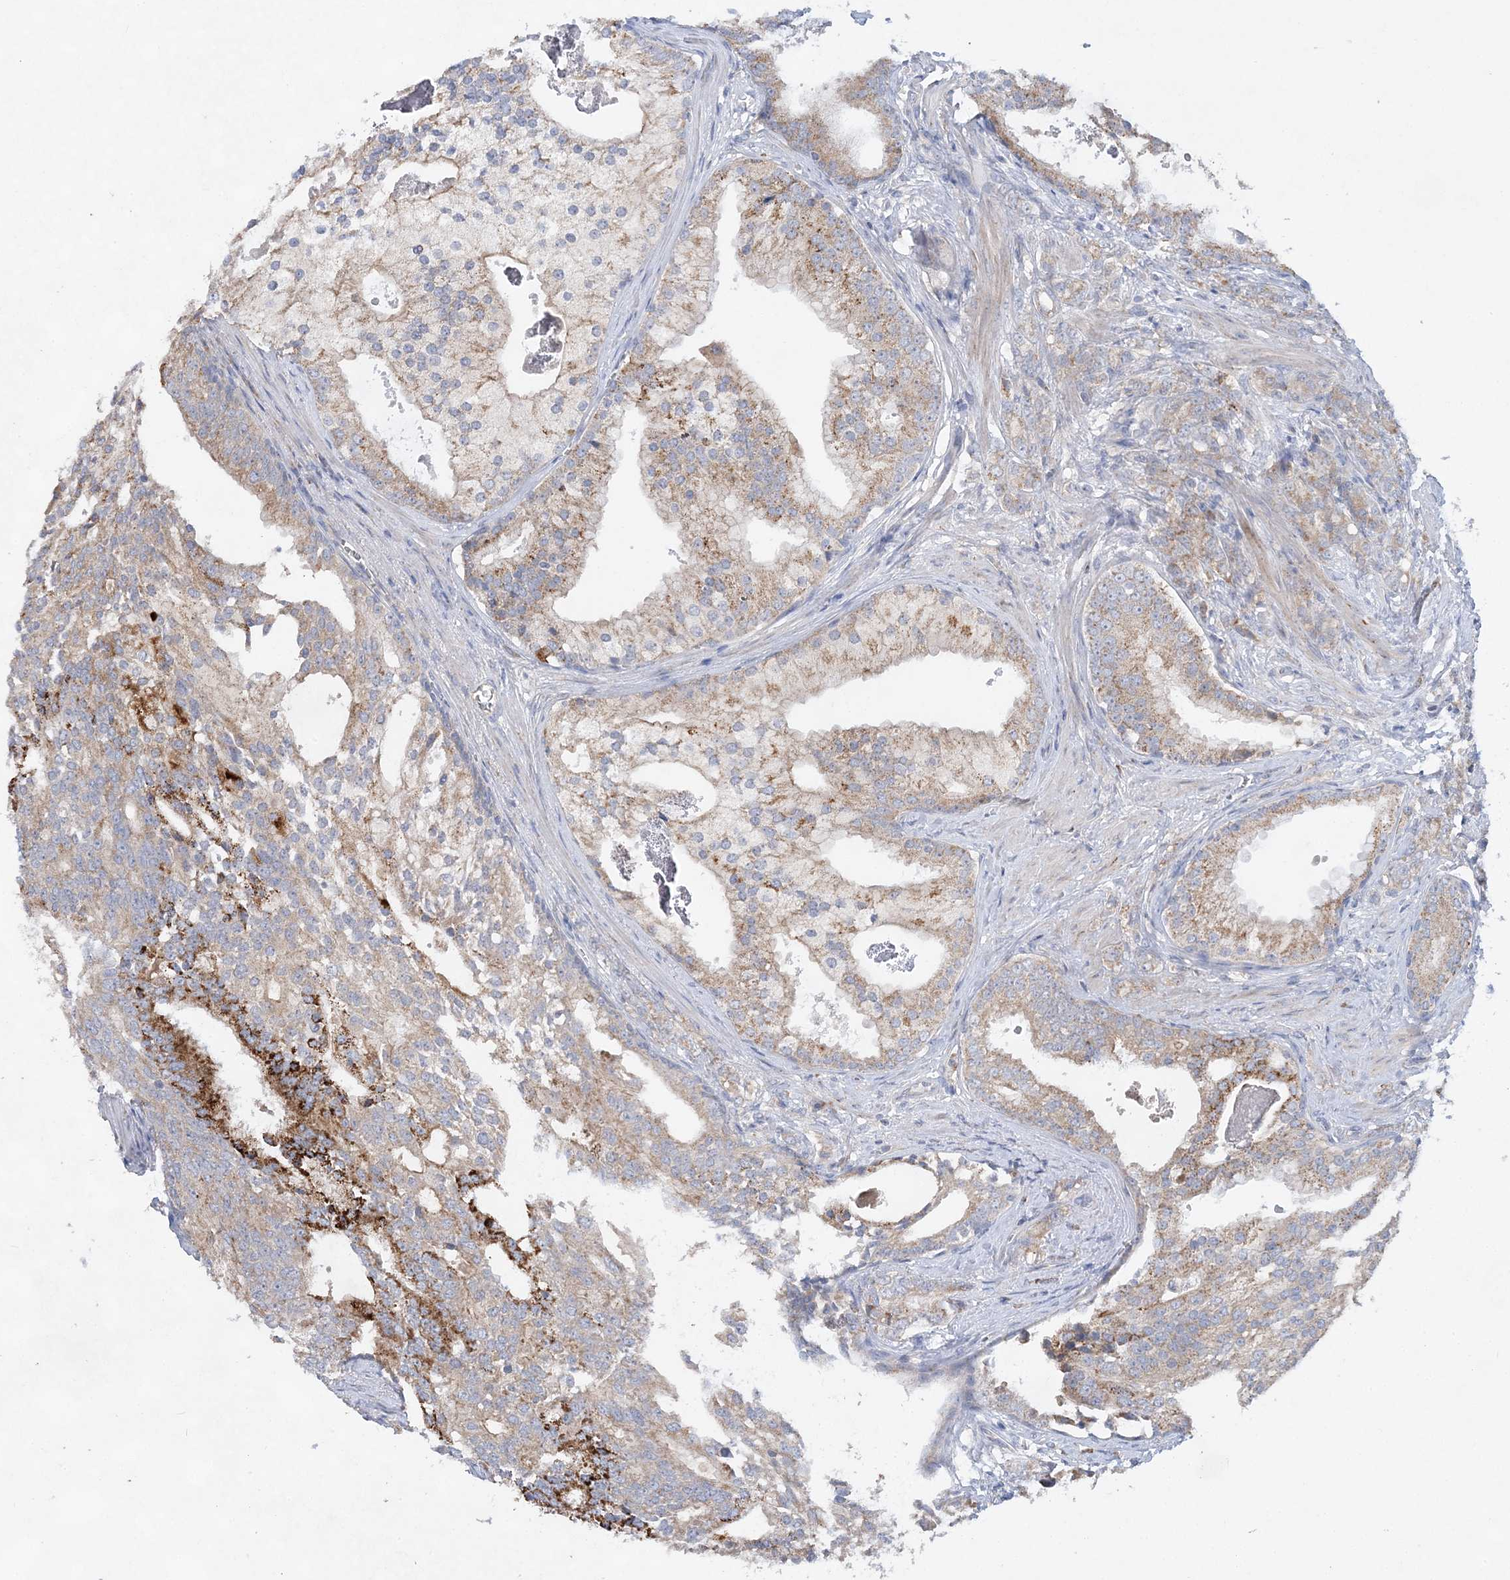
{"staining": {"intensity": "moderate", "quantity": "25%-75%", "location": "cytoplasmic/membranous"}, "tissue": "prostate cancer", "cell_type": "Tumor cells", "image_type": "cancer", "snomed": [{"axis": "morphology", "description": "Adenocarcinoma, Low grade"}, {"axis": "topography", "description": "Prostate"}], "caption": "IHC of human prostate cancer displays medium levels of moderate cytoplasmic/membranous positivity in about 25%-75% of tumor cells.", "gene": "TRAPPC13", "patient": {"sex": "male", "age": 58}}